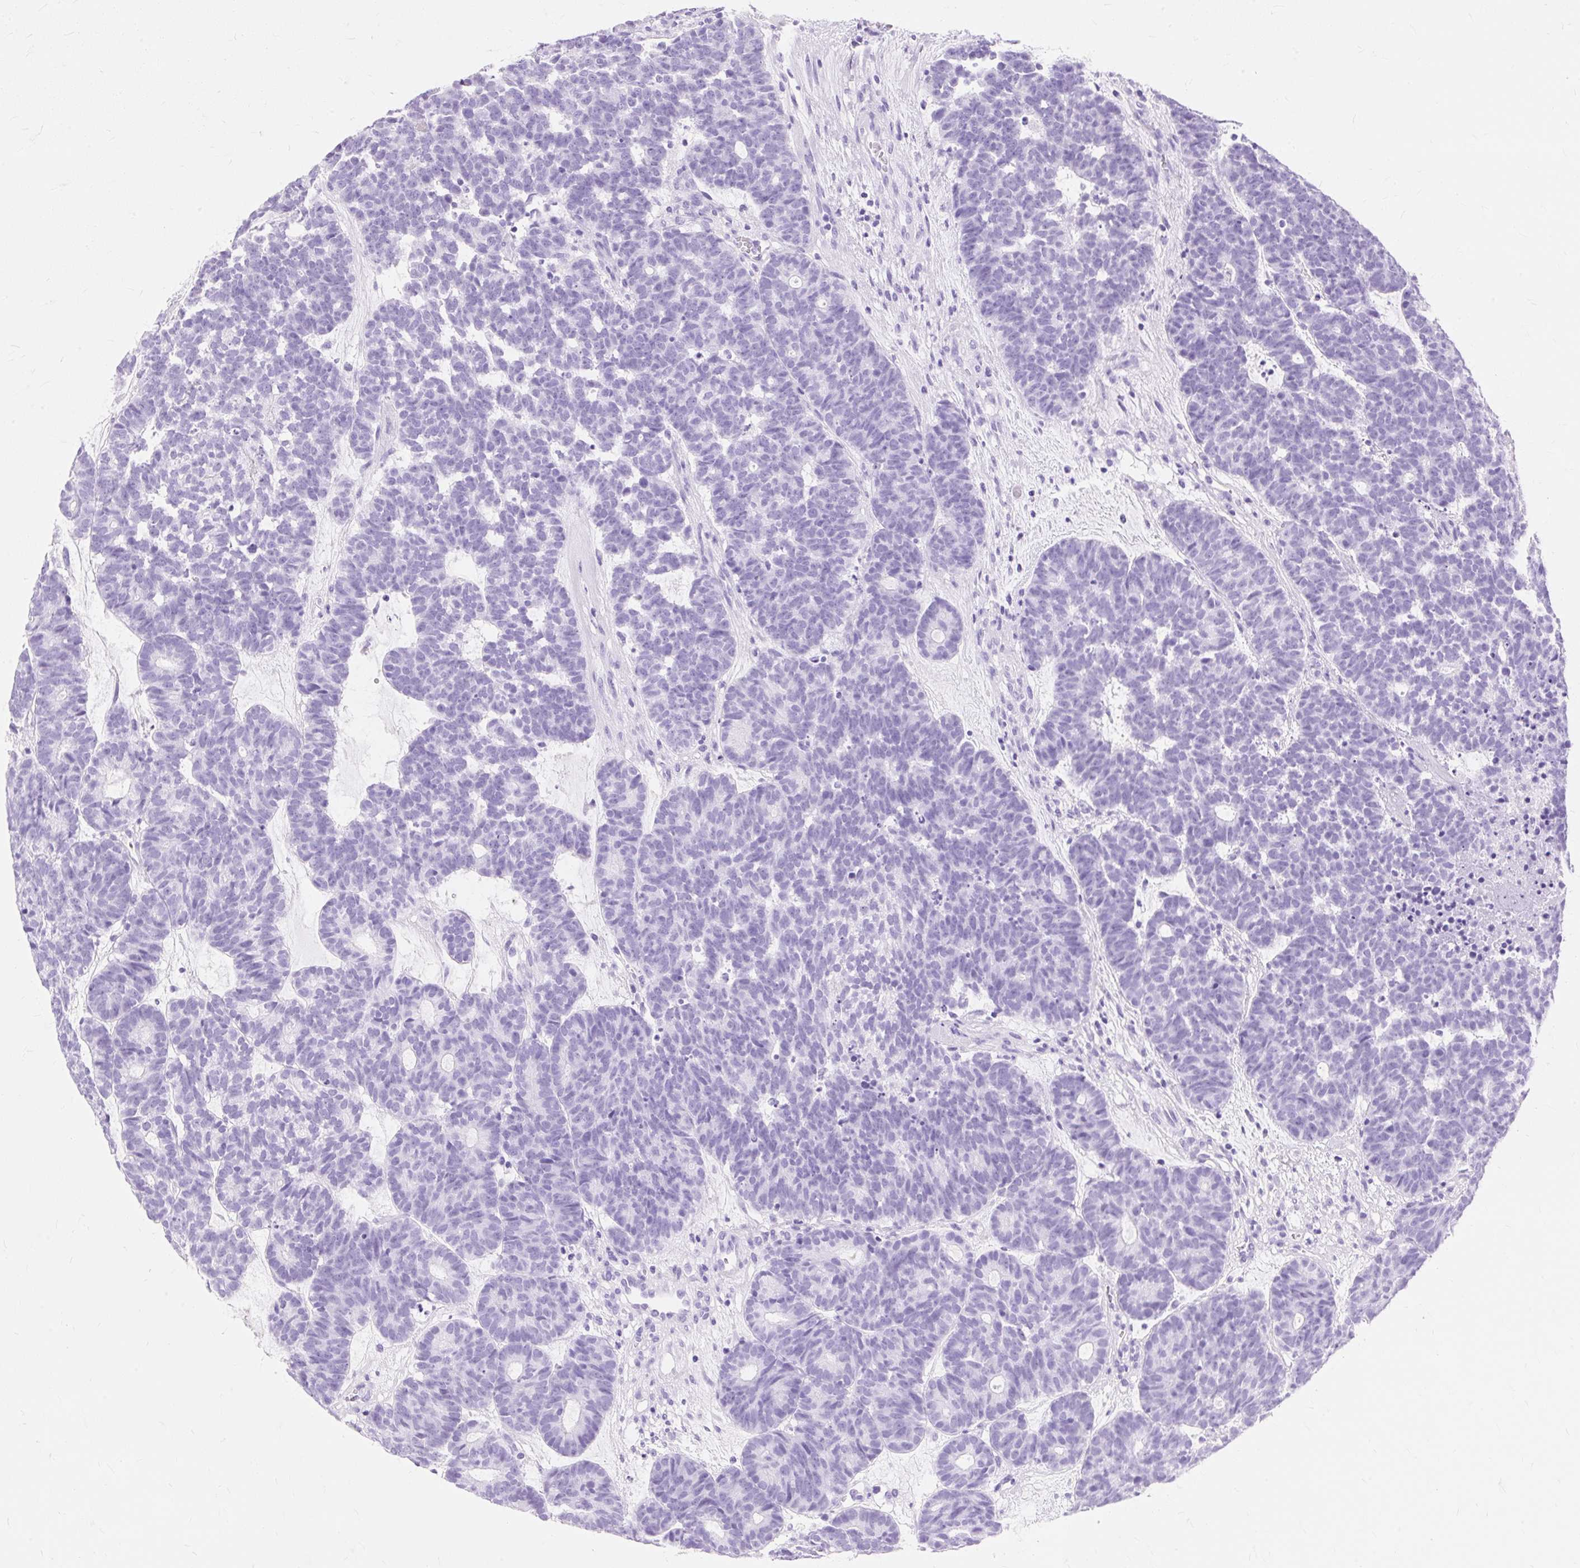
{"staining": {"intensity": "negative", "quantity": "none", "location": "none"}, "tissue": "head and neck cancer", "cell_type": "Tumor cells", "image_type": "cancer", "snomed": [{"axis": "morphology", "description": "Adenocarcinoma, NOS"}, {"axis": "topography", "description": "Head-Neck"}], "caption": "Tumor cells are negative for protein expression in human head and neck adenocarcinoma.", "gene": "MBP", "patient": {"sex": "female", "age": 81}}